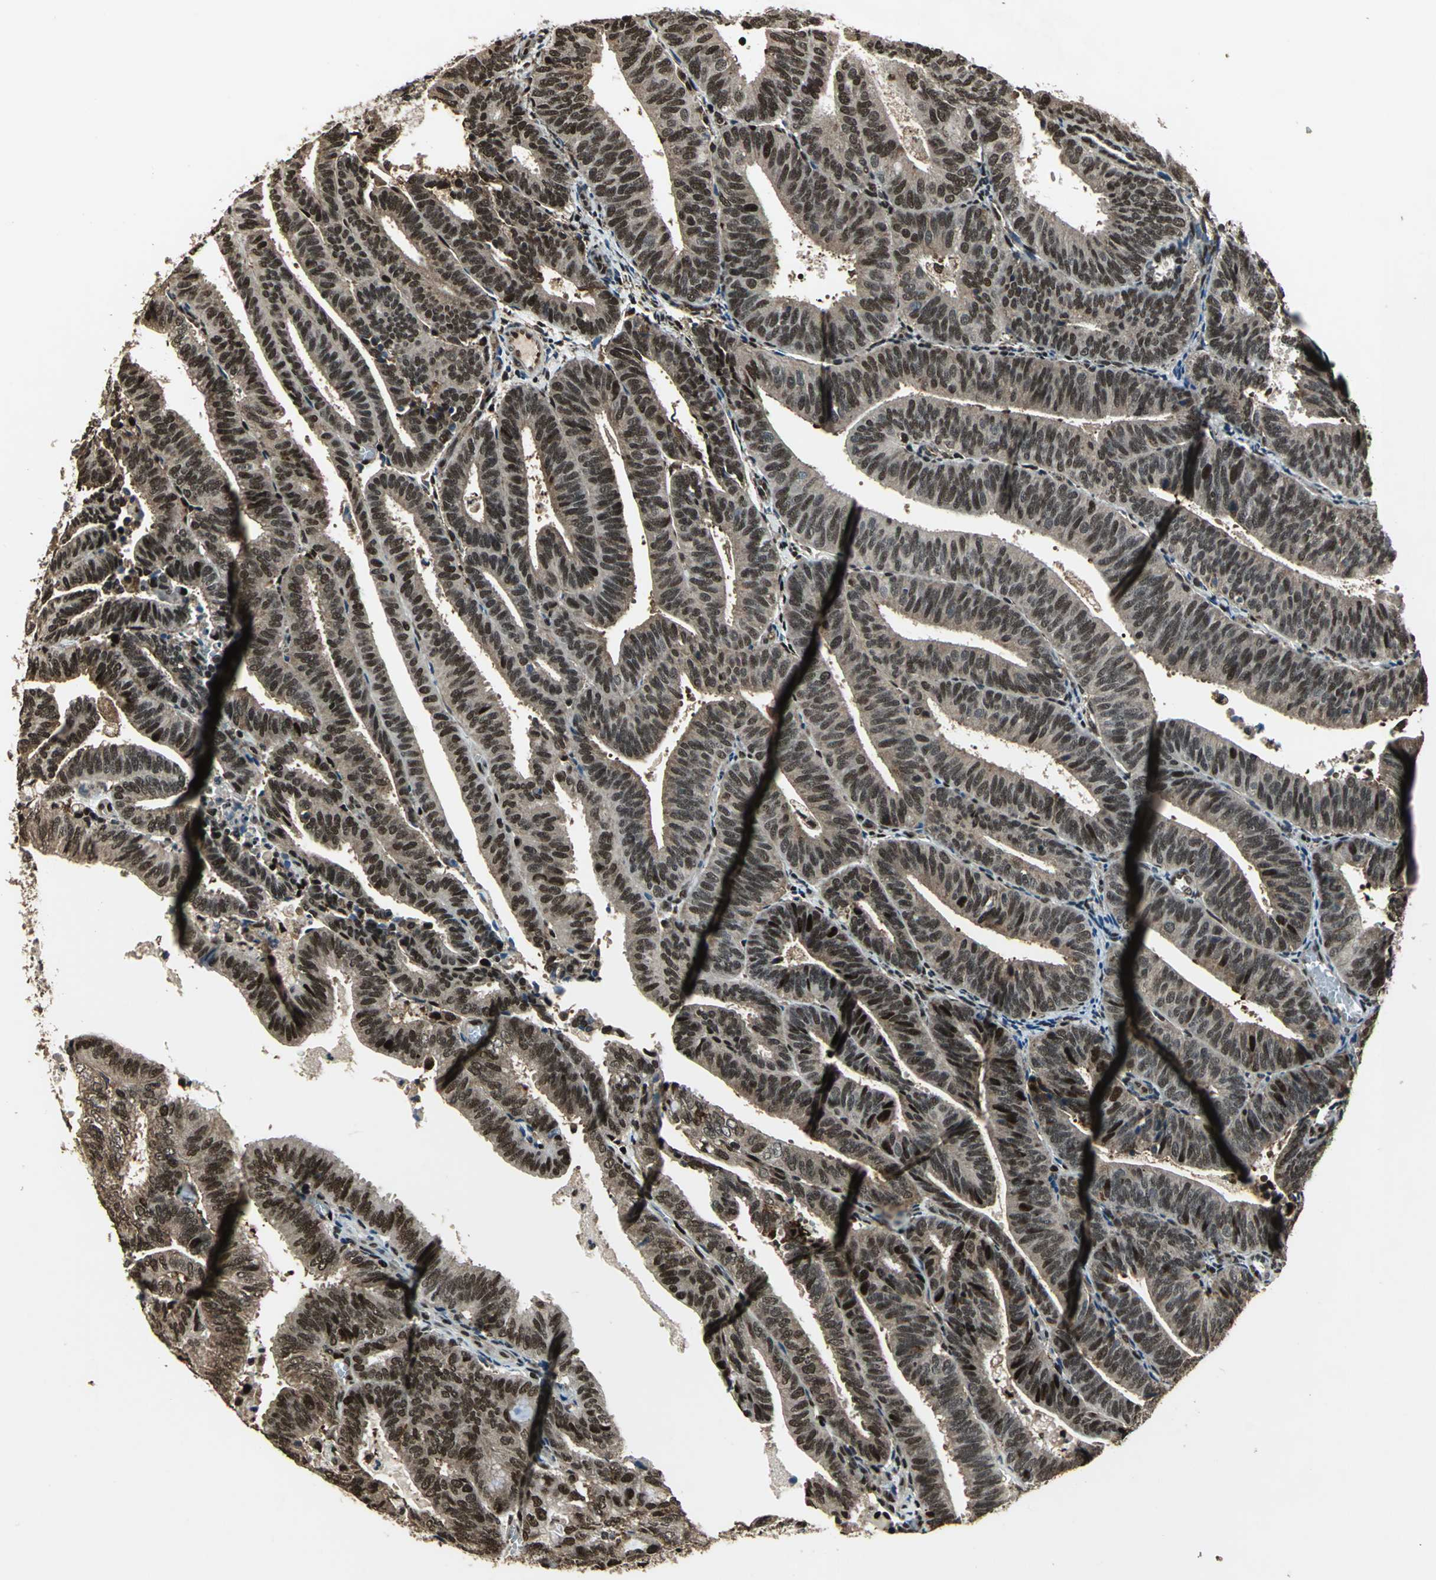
{"staining": {"intensity": "moderate", "quantity": ">75%", "location": "nuclear"}, "tissue": "endometrial cancer", "cell_type": "Tumor cells", "image_type": "cancer", "snomed": [{"axis": "morphology", "description": "Adenocarcinoma, NOS"}, {"axis": "topography", "description": "Uterus"}], "caption": "High-power microscopy captured an IHC histopathology image of endometrial cancer, revealing moderate nuclear positivity in approximately >75% of tumor cells.", "gene": "MIS18BP1", "patient": {"sex": "female", "age": 60}}